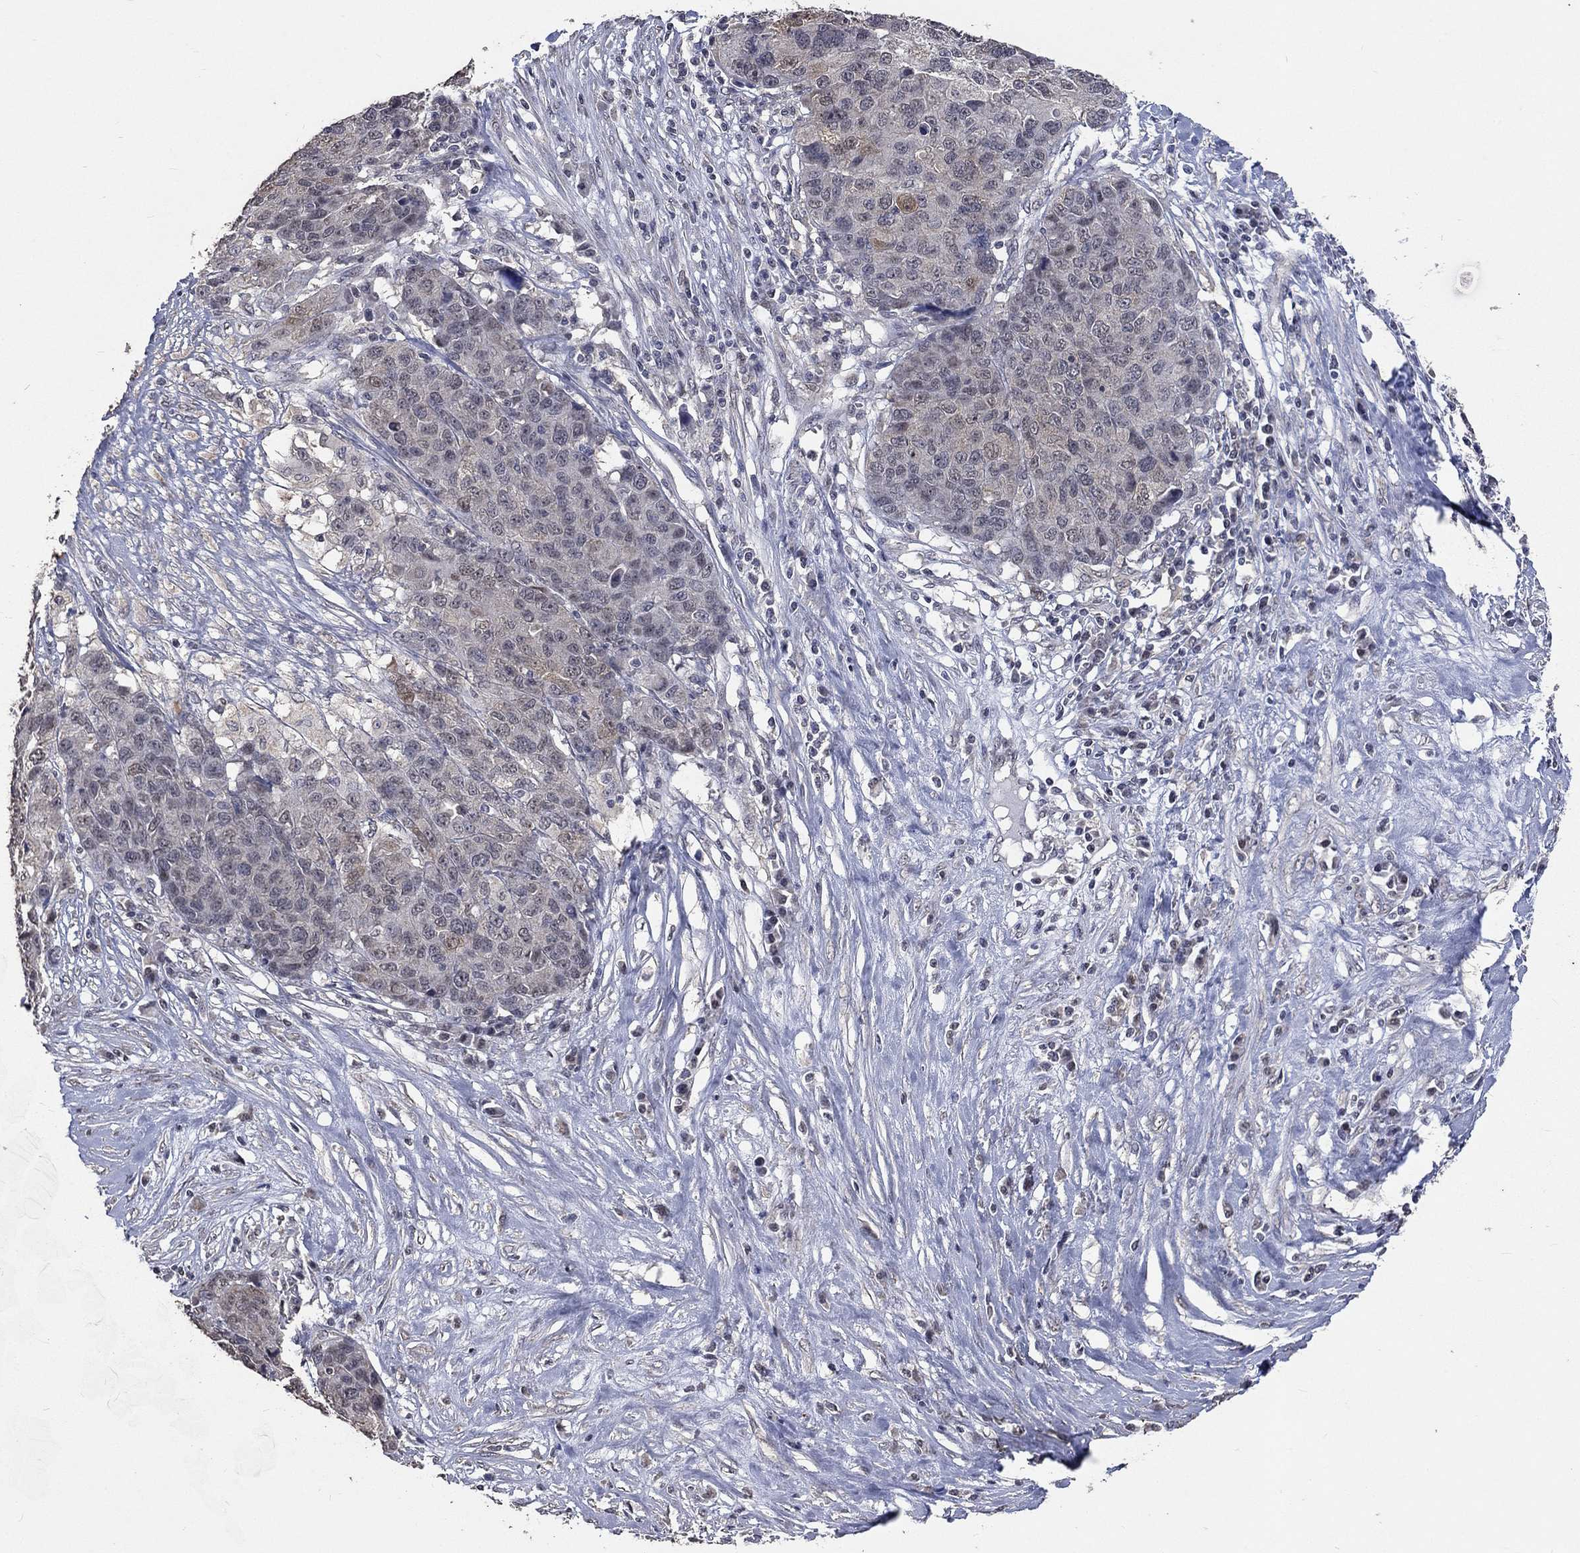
{"staining": {"intensity": "negative", "quantity": "none", "location": "none"}, "tissue": "ovarian cancer", "cell_type": "Tumor cells", "image_type": "cancer", "snomed": [{"axis": "morphology", "description": "Cystadenocarcinoma, serous, NOS"}, {"axis": "topography", "description": "Ovary"}], "caption": "Immunohistochemical staining of ovarian cancer shows no significant expression in tumor cells. (Brightfield microscopy of DAB (3,3'-diaminobenzidine) IHC at high magnification).", "gene": "SPATA33", "patient": {"sex": "female", "age": 87}}